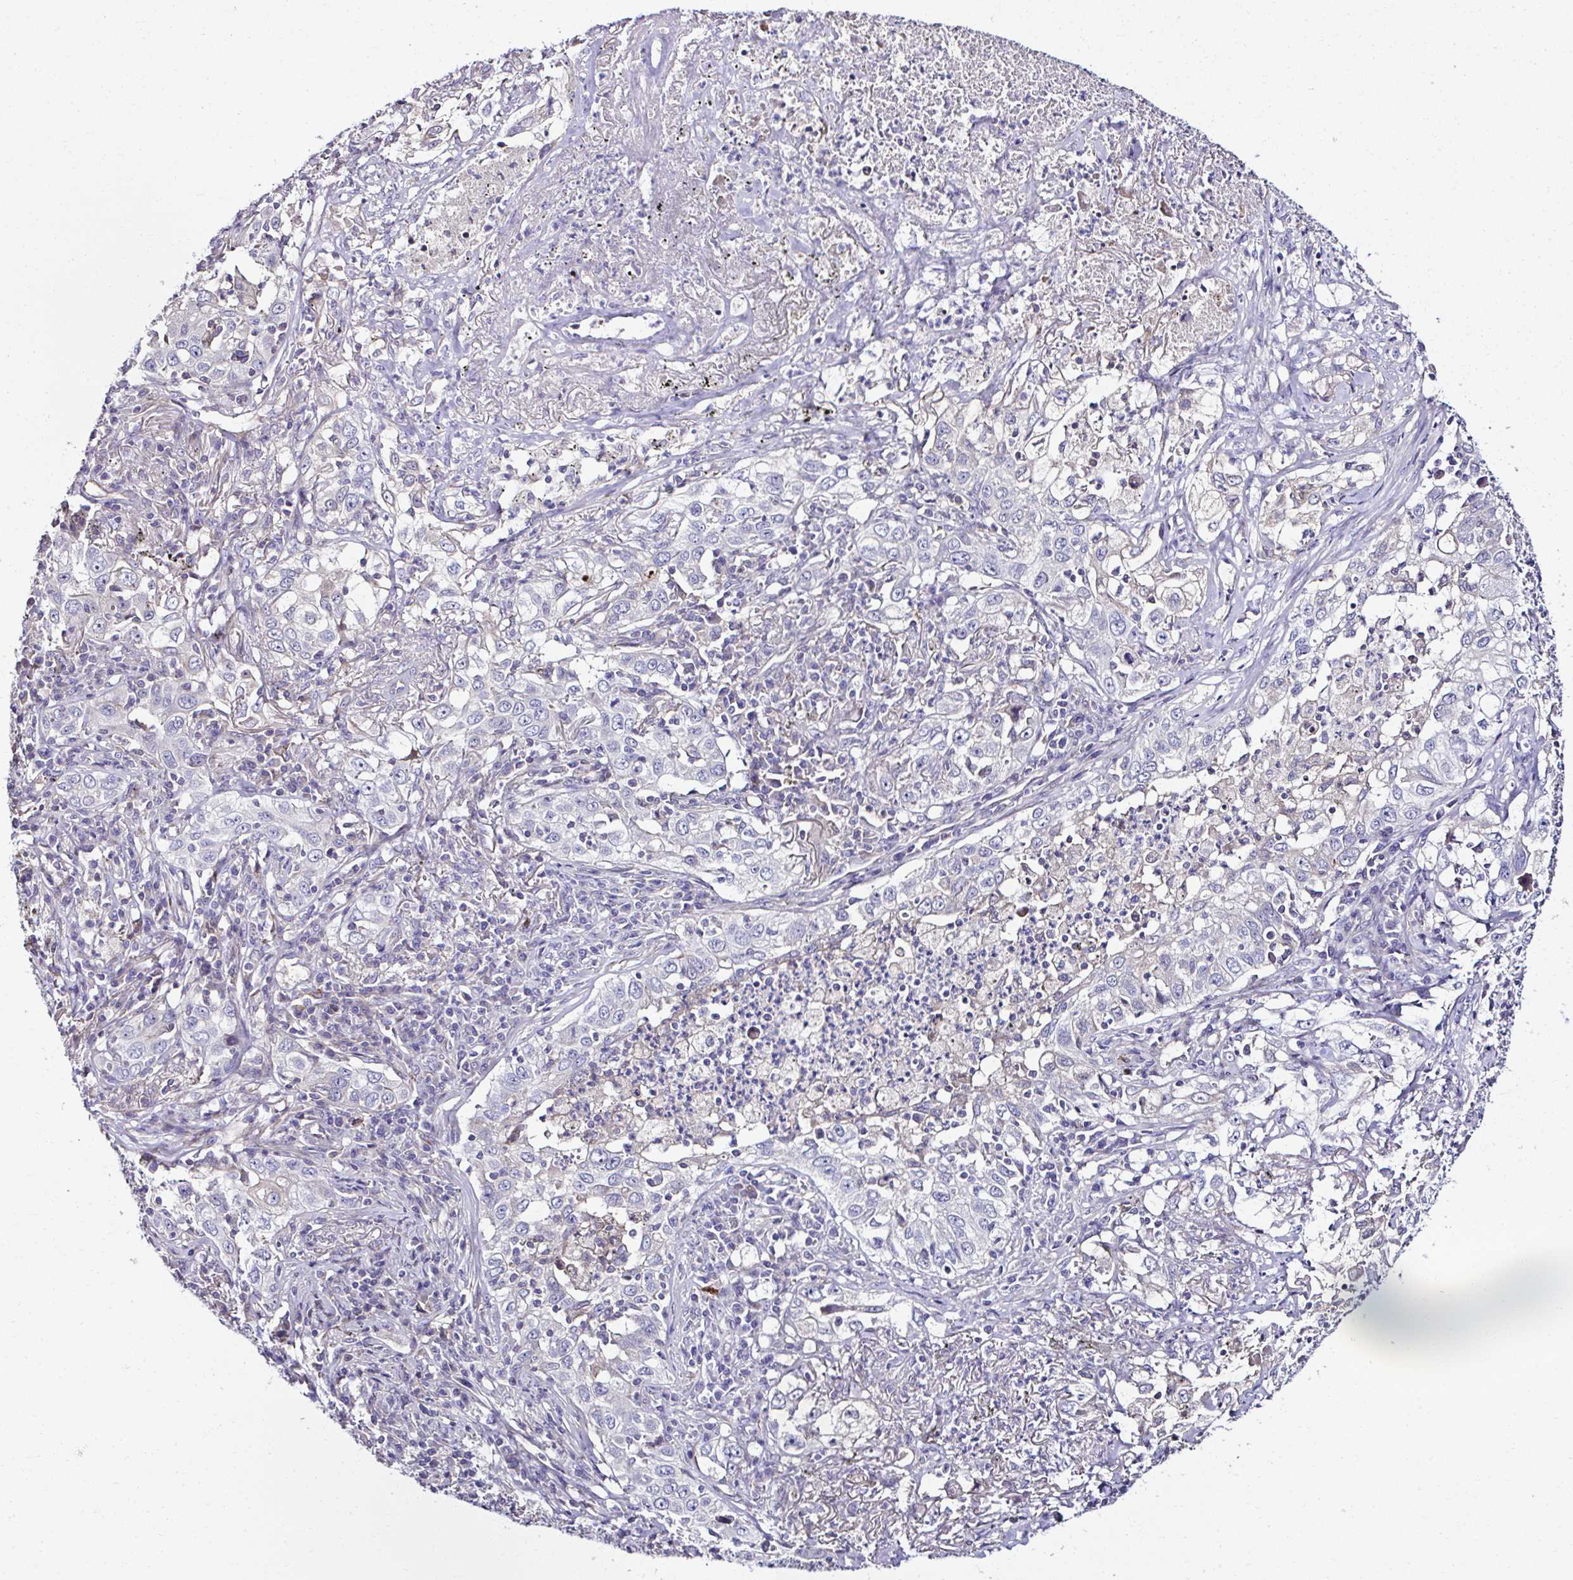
{"staining": {"intensity": "negative", "quantity": "none", "location": "none"}, "tissue": "lung cancer", "cell_type": "Tumor cells", "image_type": "cancer", "snomed": [{"axis": "morphology", "description": "Squamous cell carcinoma, NOS"}, {"axis": "topography", "description": "Lung"}], "caption": "Immunohistochemistry of human lung squamous cell carcinoma shows no expression in tumor cells.", "gene": "CCDC85C", "patient": {"sex": "male", "age": 71}}